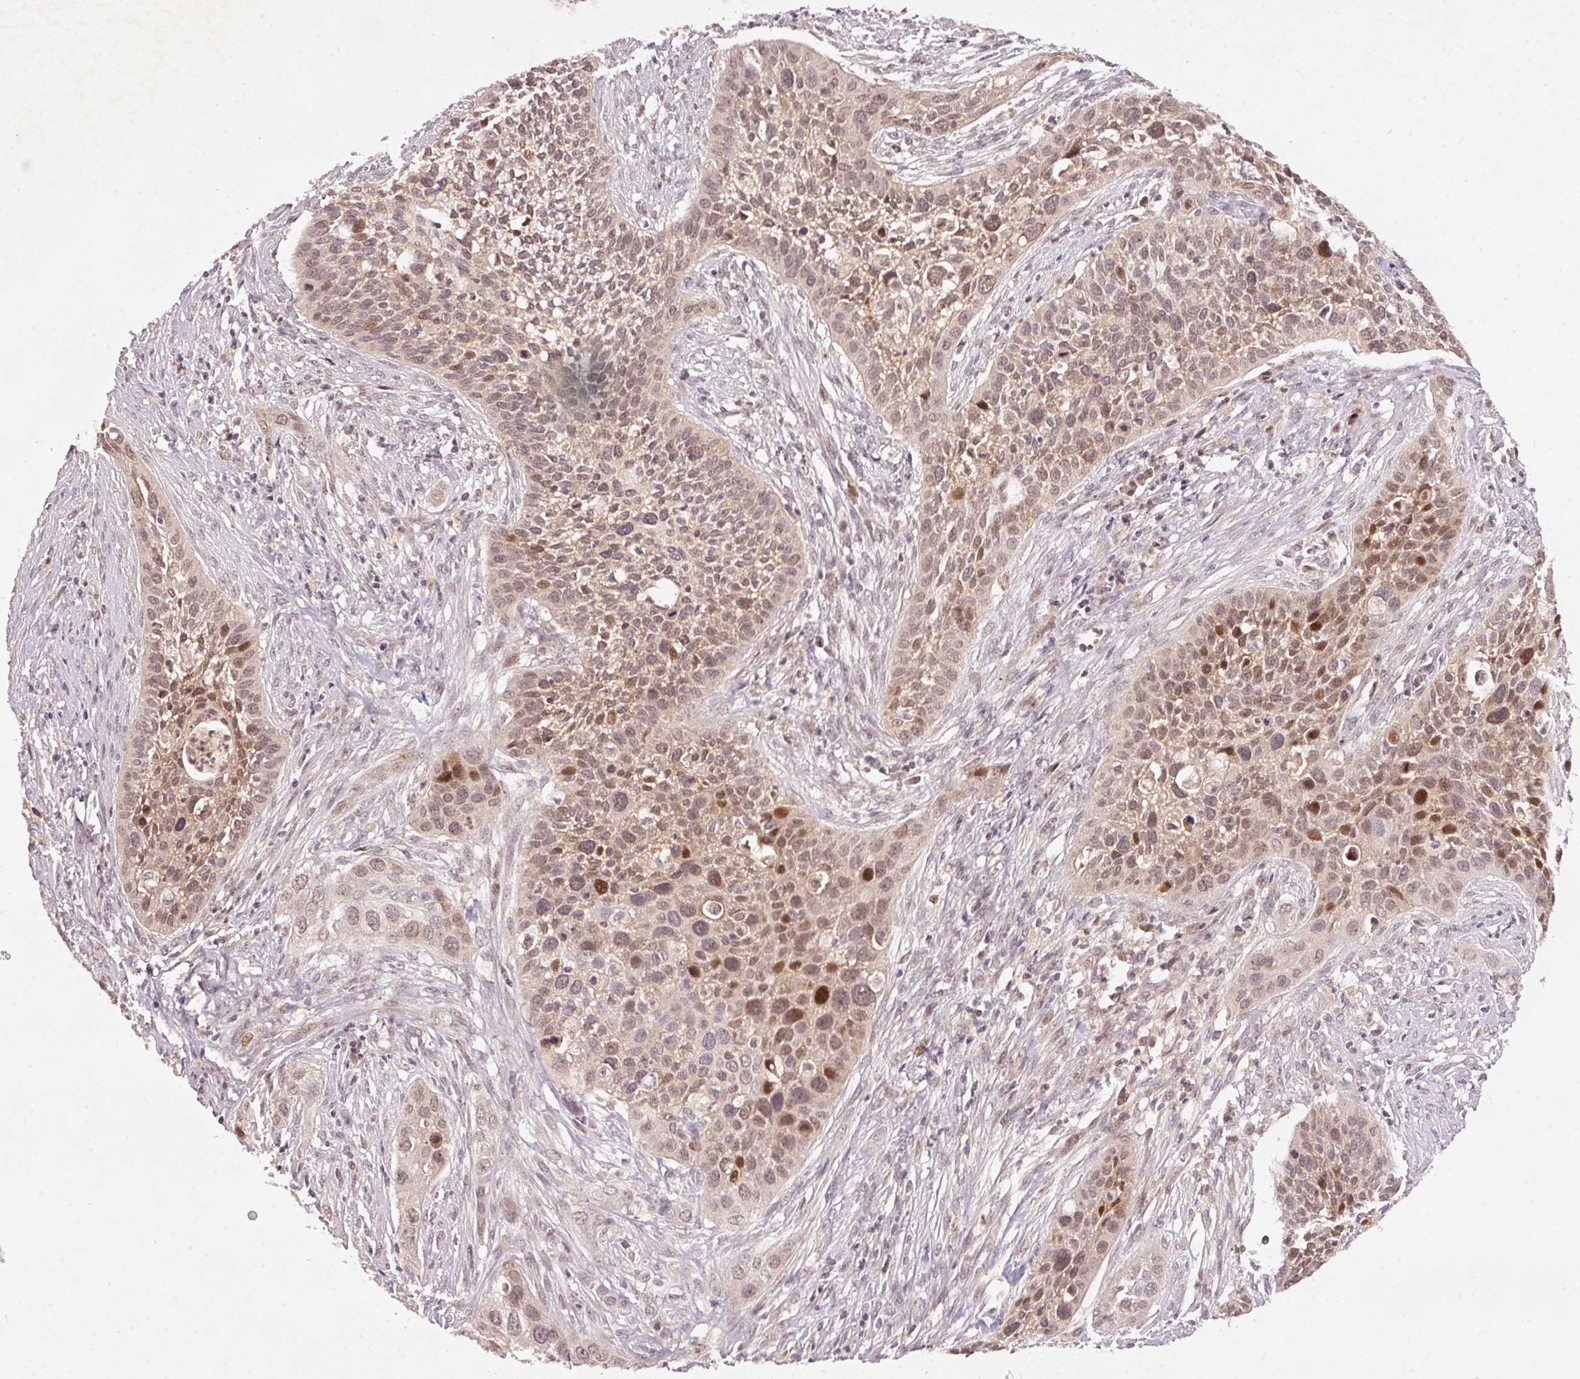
{"staining": {"intensity": "moderate", "quantity": "25%-75%", "location": "nuclear"}, "tissue": "cervical cancer", "cell_type": "Tumor cells", "image_type": "cancer", "snomed": [{"axis": "morphology", "description": "Squamous cell carcinoma, NOS"}, {"axis": "topography", "description": "Cervix"}], "caption": "Cervical squamous cell carcinoma stained for a protein demonstrates moderate nuclear positivity in tumor cells. (Stains: DAB (3,3'-diaminobenzidine) in brown, nuclei in blue, Microscopy: brightfield microscopy at high magnification).", "gene": "PCDHB1", "patient": {"sex": "female", "age": 34}}